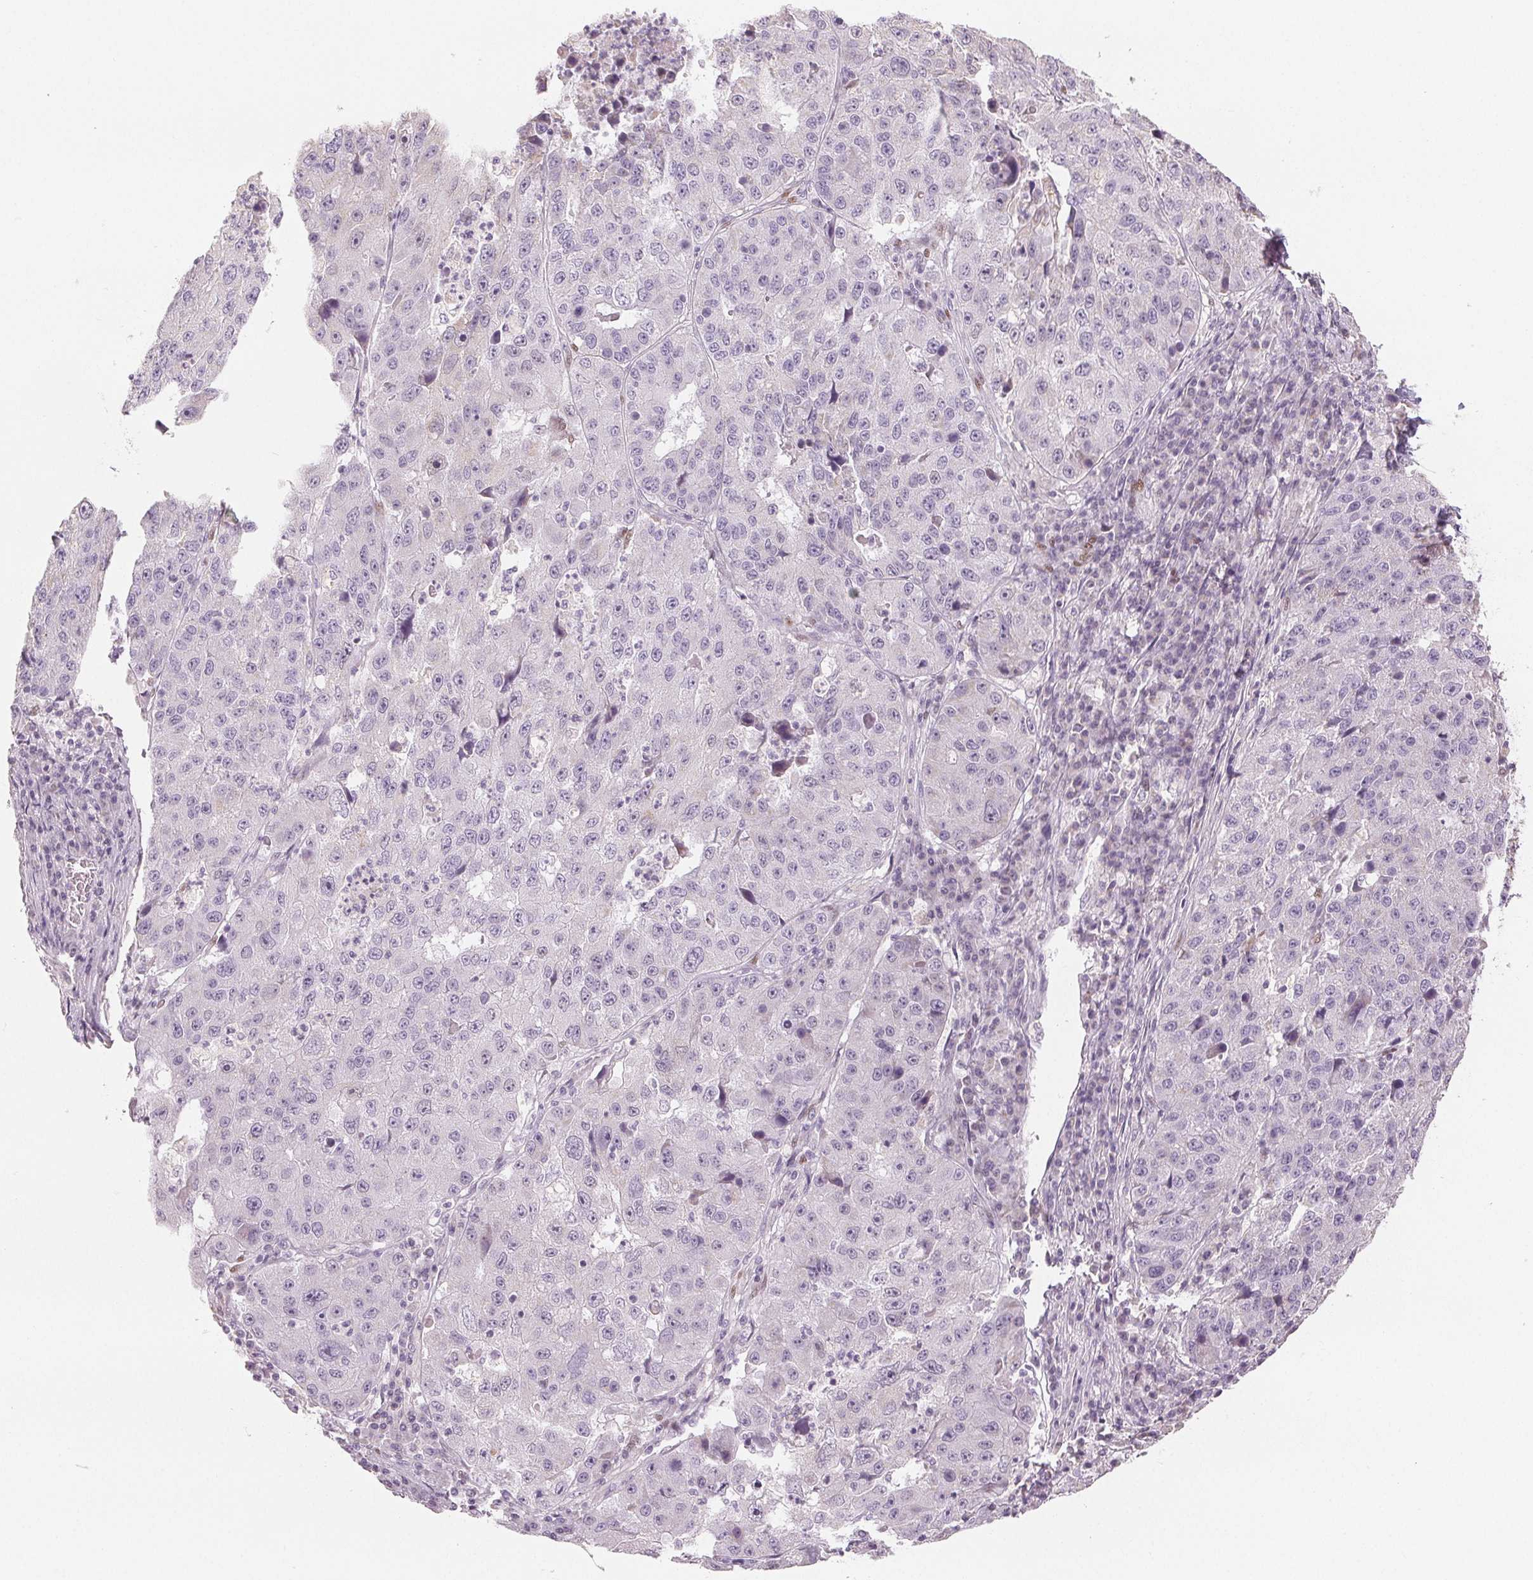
{"staining": {"intensity": "negative", "quantity": "none", "location": "none"}, "tissue": "stomach cancer", "cell_type": "Tumor cells", "image_type": "cancer", "snomed": [{"axis": "morphology", "description": "Adenocarcinoma, NOS"}, {"axis": "topography", "description": "Stomach"}], "caption": "A histopathology image of human stomach adenocarcinoma is negative for staining in tumor cells.", "gene": "SMARCD3", "patient": {"sex": "male", "age": 71}}